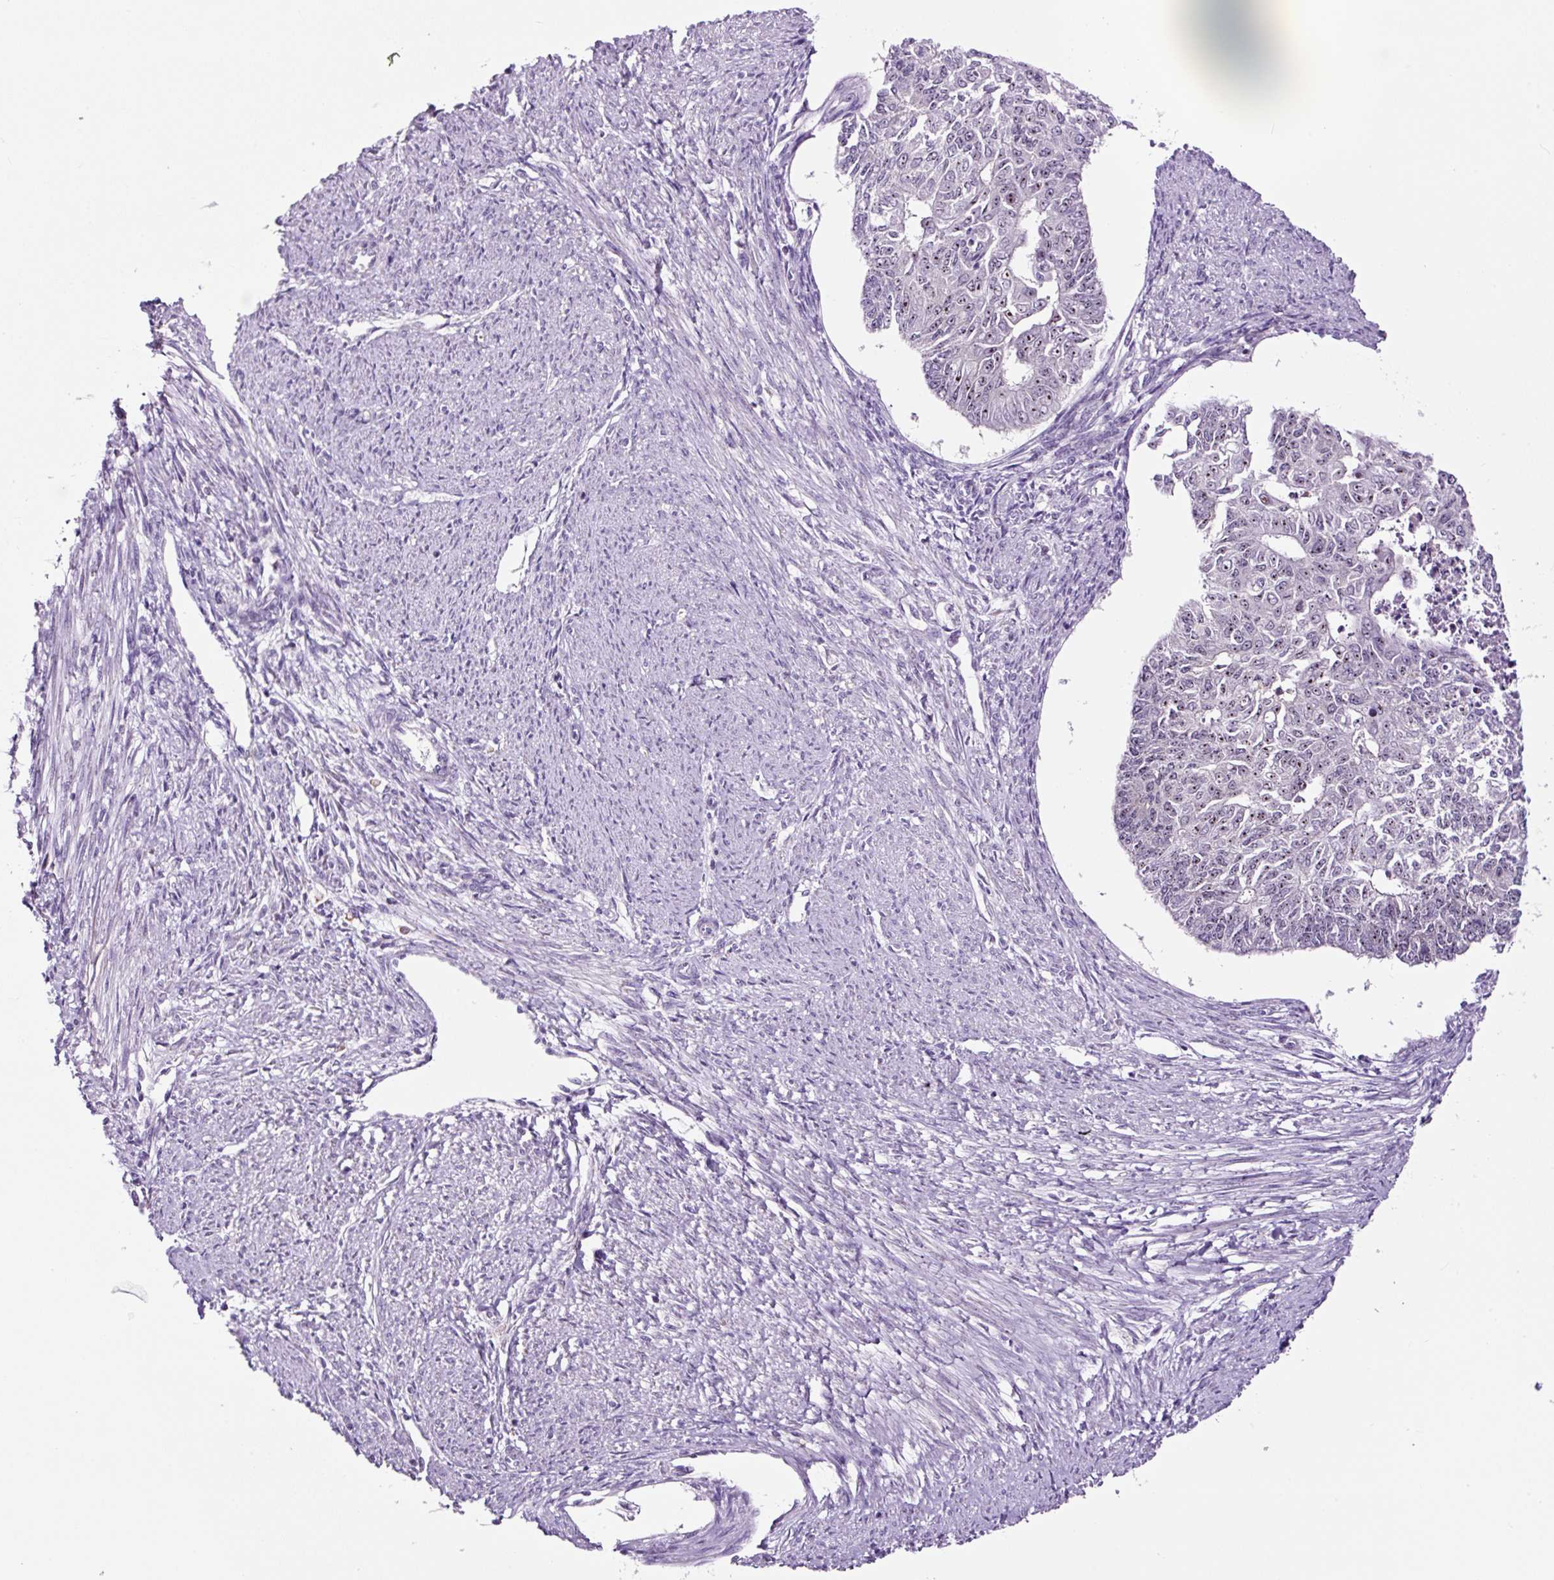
{"staining": {"intensity": "negative", "quantity": "none", "location": "none"}, "tissue": "endometrial cancer", "cell_type": "Tumor cells", "image_type": "cancer", "snomed": [{"axis": "morphology", "description": "Adenocarcinoma, NOS"}, {"axis": "topography", "description": "Endometrium"}], "caption": "A histopathology image of endometrial cancer stained for a protein displays no brown staining in tumor cells.", "gene": "NOM1", "patient": {"sex": "female", "age": 32}}